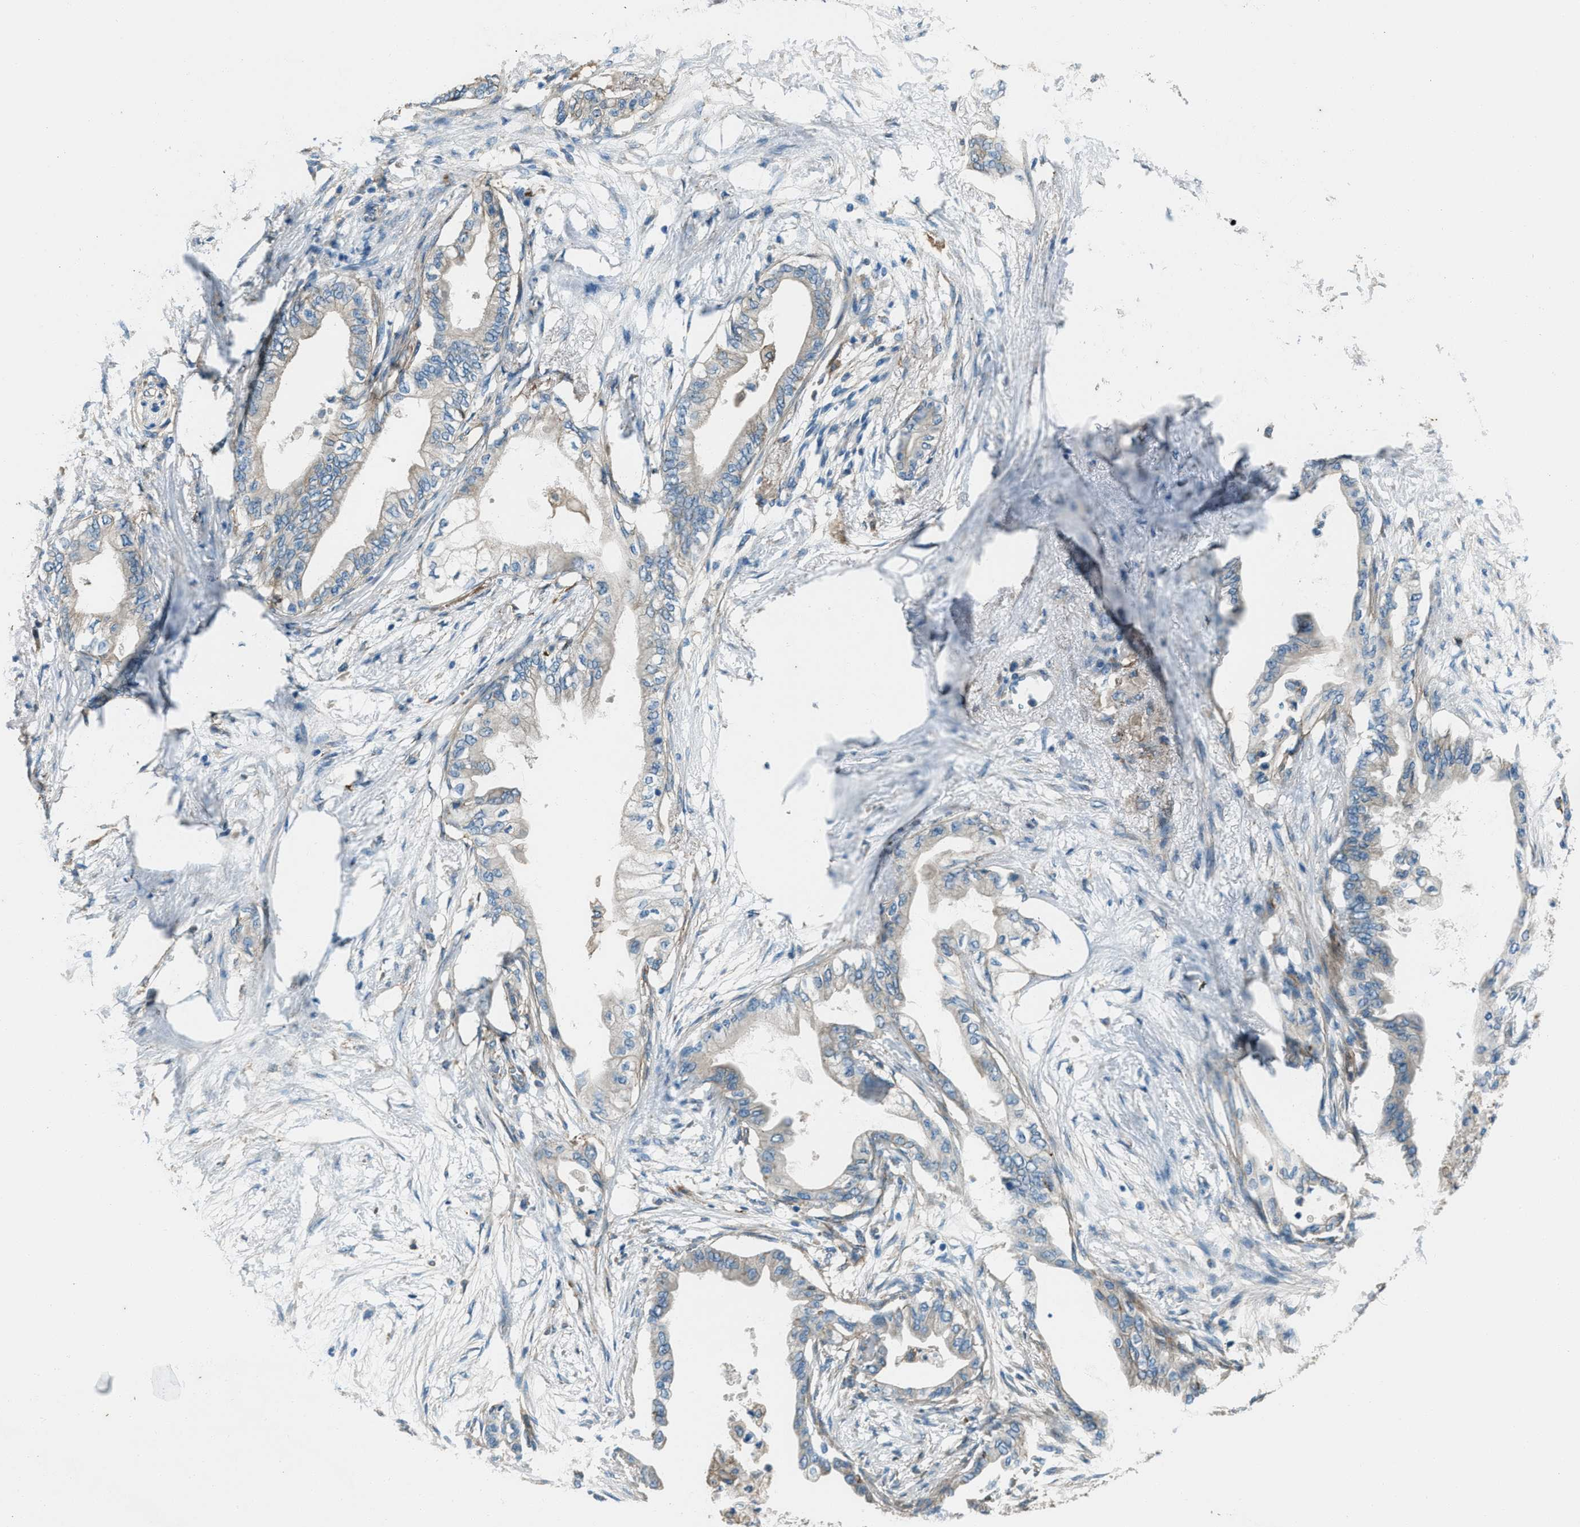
{"staining": {"intensity": "negative", "quantity": "none", "location": "none"}, "tissue": "pancreatic cancer", "cell_type": "Tumor cells", "image_type": "cancer", "snomed": [{"axis": "morphology", "description": "Normal tissue, NOS"}, {"axis": "morphology", "description": "Adenocarcinoma, NOS"}, {"axis": "topography", "description": "Pancreas"}, {"axis": "topography", "description": "Duodenum"}], "caption": "Tumor cells show no significant protein staining in adenocarcinoma (pancreatic). (DAB immunohistochemistry (IHC) visualized using brightfield microscopy, high magnification).", "gene": "SVIL", "patient": {"sex": "female", "age": 60}}